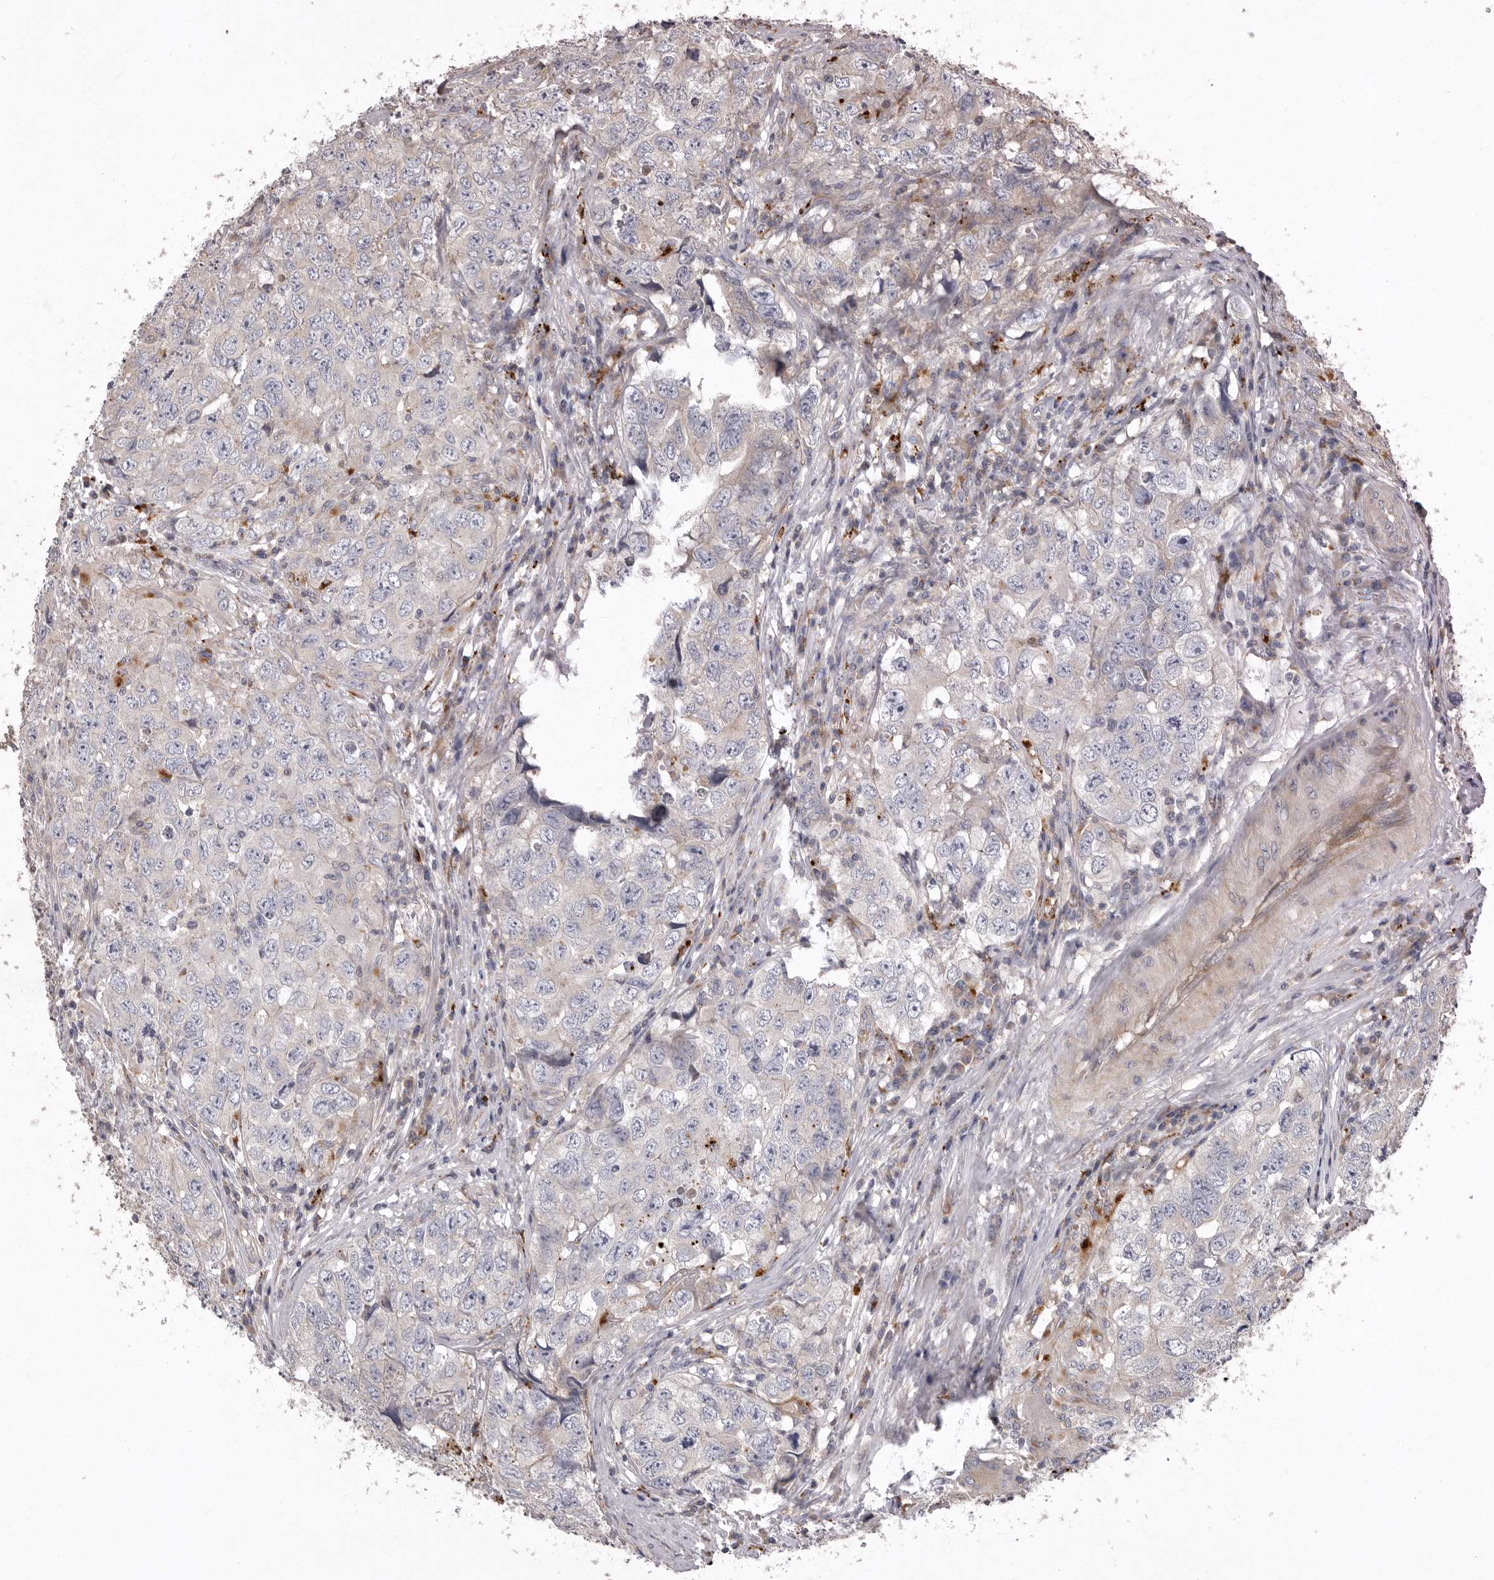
{"staining": {"intensity": "weak", "quantity": "25%-75%", "location": "cytoplasmic/membranous"}, "tissue": "testis cancer", "cell_type": "Tumor cells", "image_type": "cancer", "snomed": [{"axis": "morphology", "description": "Seminoma, NOS"}, {"axis": "morphology", "description": "Carcinoma, Embryonal, NOS"}, {"axis": "topography", "description": "Testis"}], "caption": "Protein expression analysis of seminoma (testis) displays weak cytoplasmic/membranous staining in approximately 25%-75% of tumor cells.", "gene": "WDR47", "patient": {"sex": "male", "age": 43}}